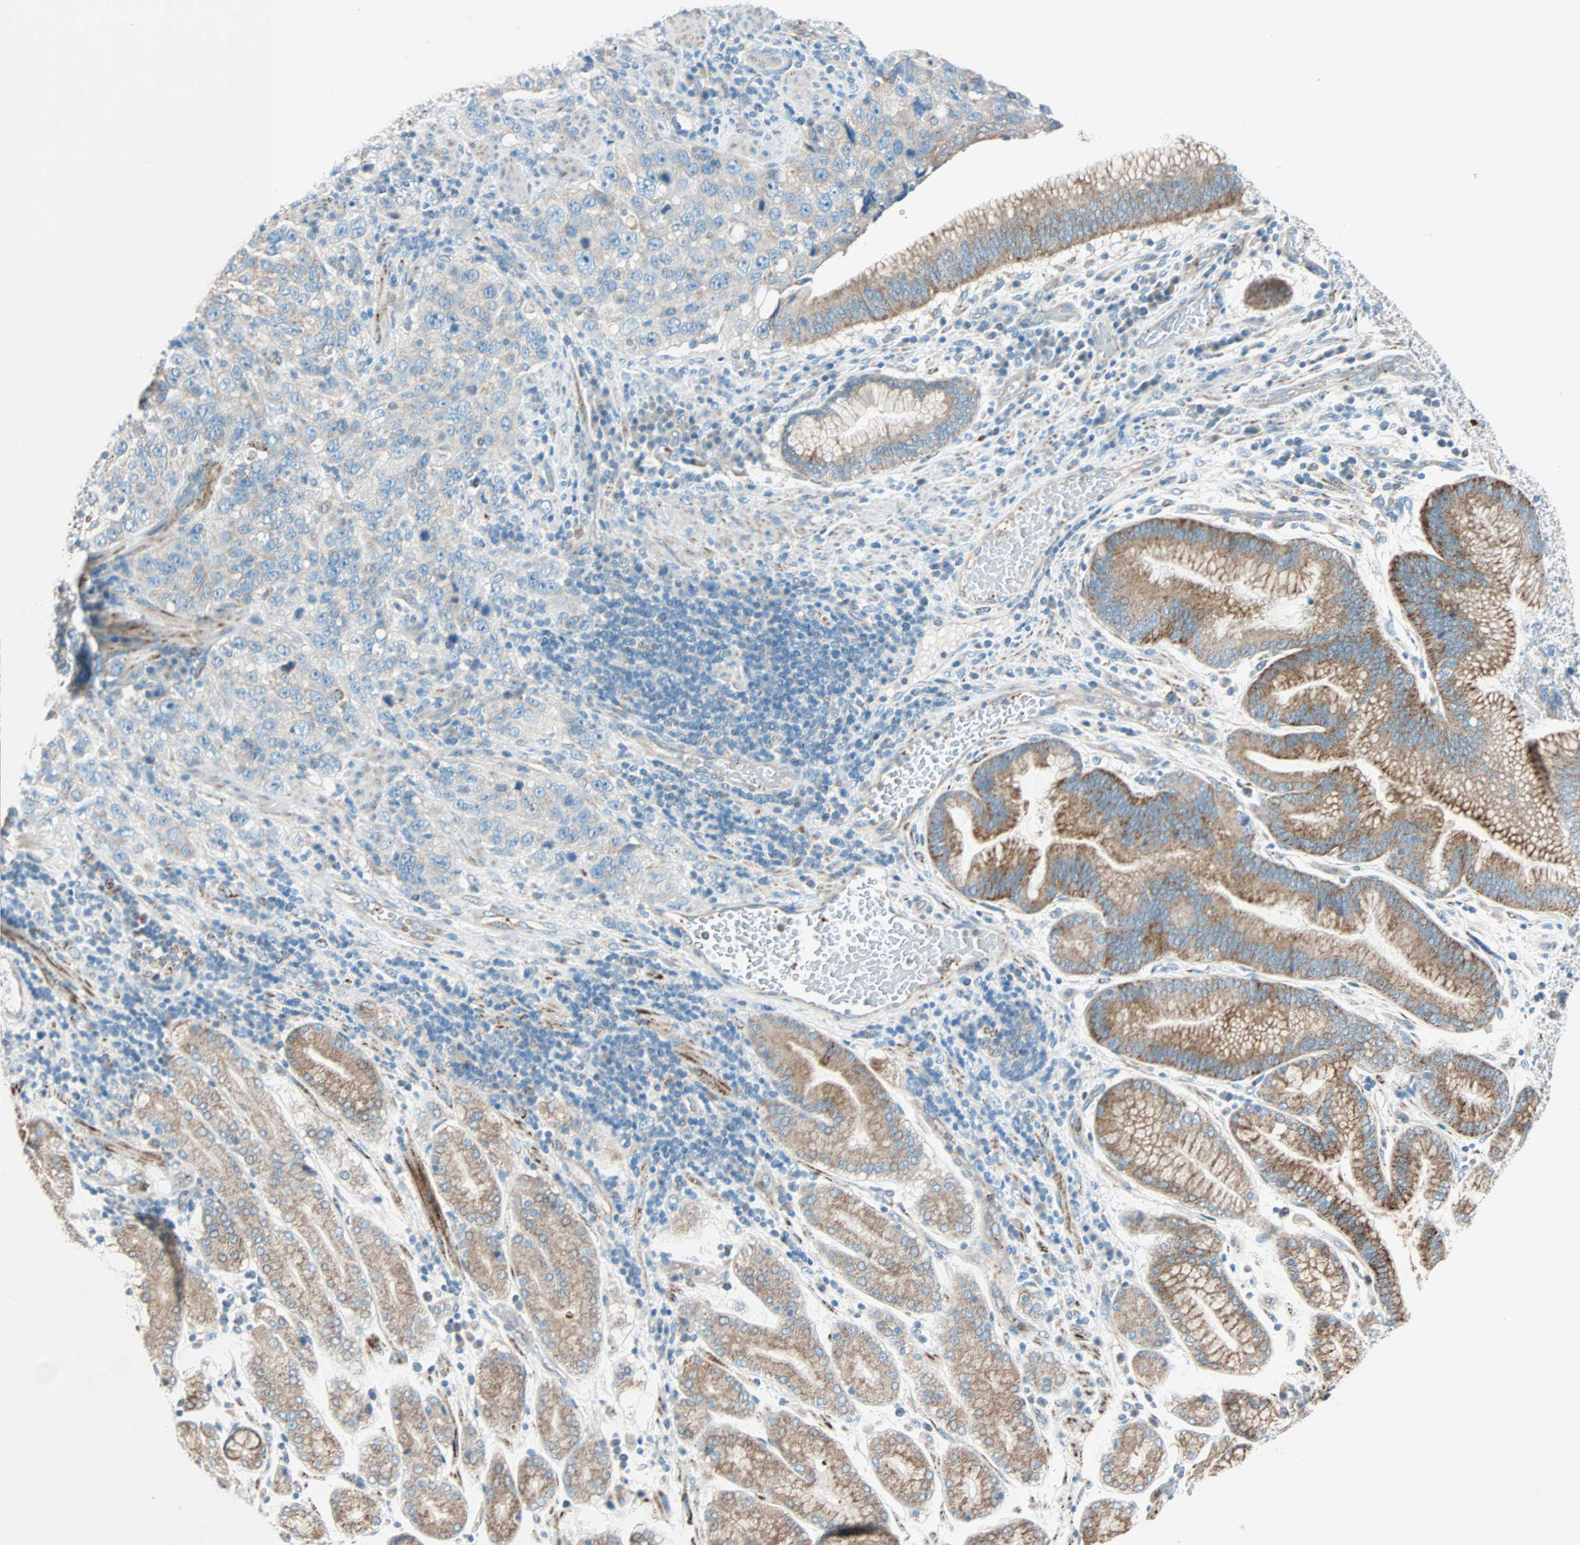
{"staining": {"intensity": "weak", "quantity": ">75%", "location": "cytoplasmic/membranous"}, "tissue": "stomach cancer", "cell_type": "Tumor cells", "image_type": "cancer", "snomed": [{"axis": "morphology", "description": "Normal tissue, NOS"}, {"axis": "morphology", "description": "Adenocarcinoma, NOS"}, {"axis": "topography", "description": "Stomach"}], "caption": "Adenocarcinoma (stomach) tissue displays weak cytoplasmic/membranous expression in about >75% of tumor cells, visualized by immunohistochemistry. Ihc stains the protein of interest in brown and the nuclei are stained blue.", "gene": "LY6G6F", "patient": {"sex": "male", "age": 48}}